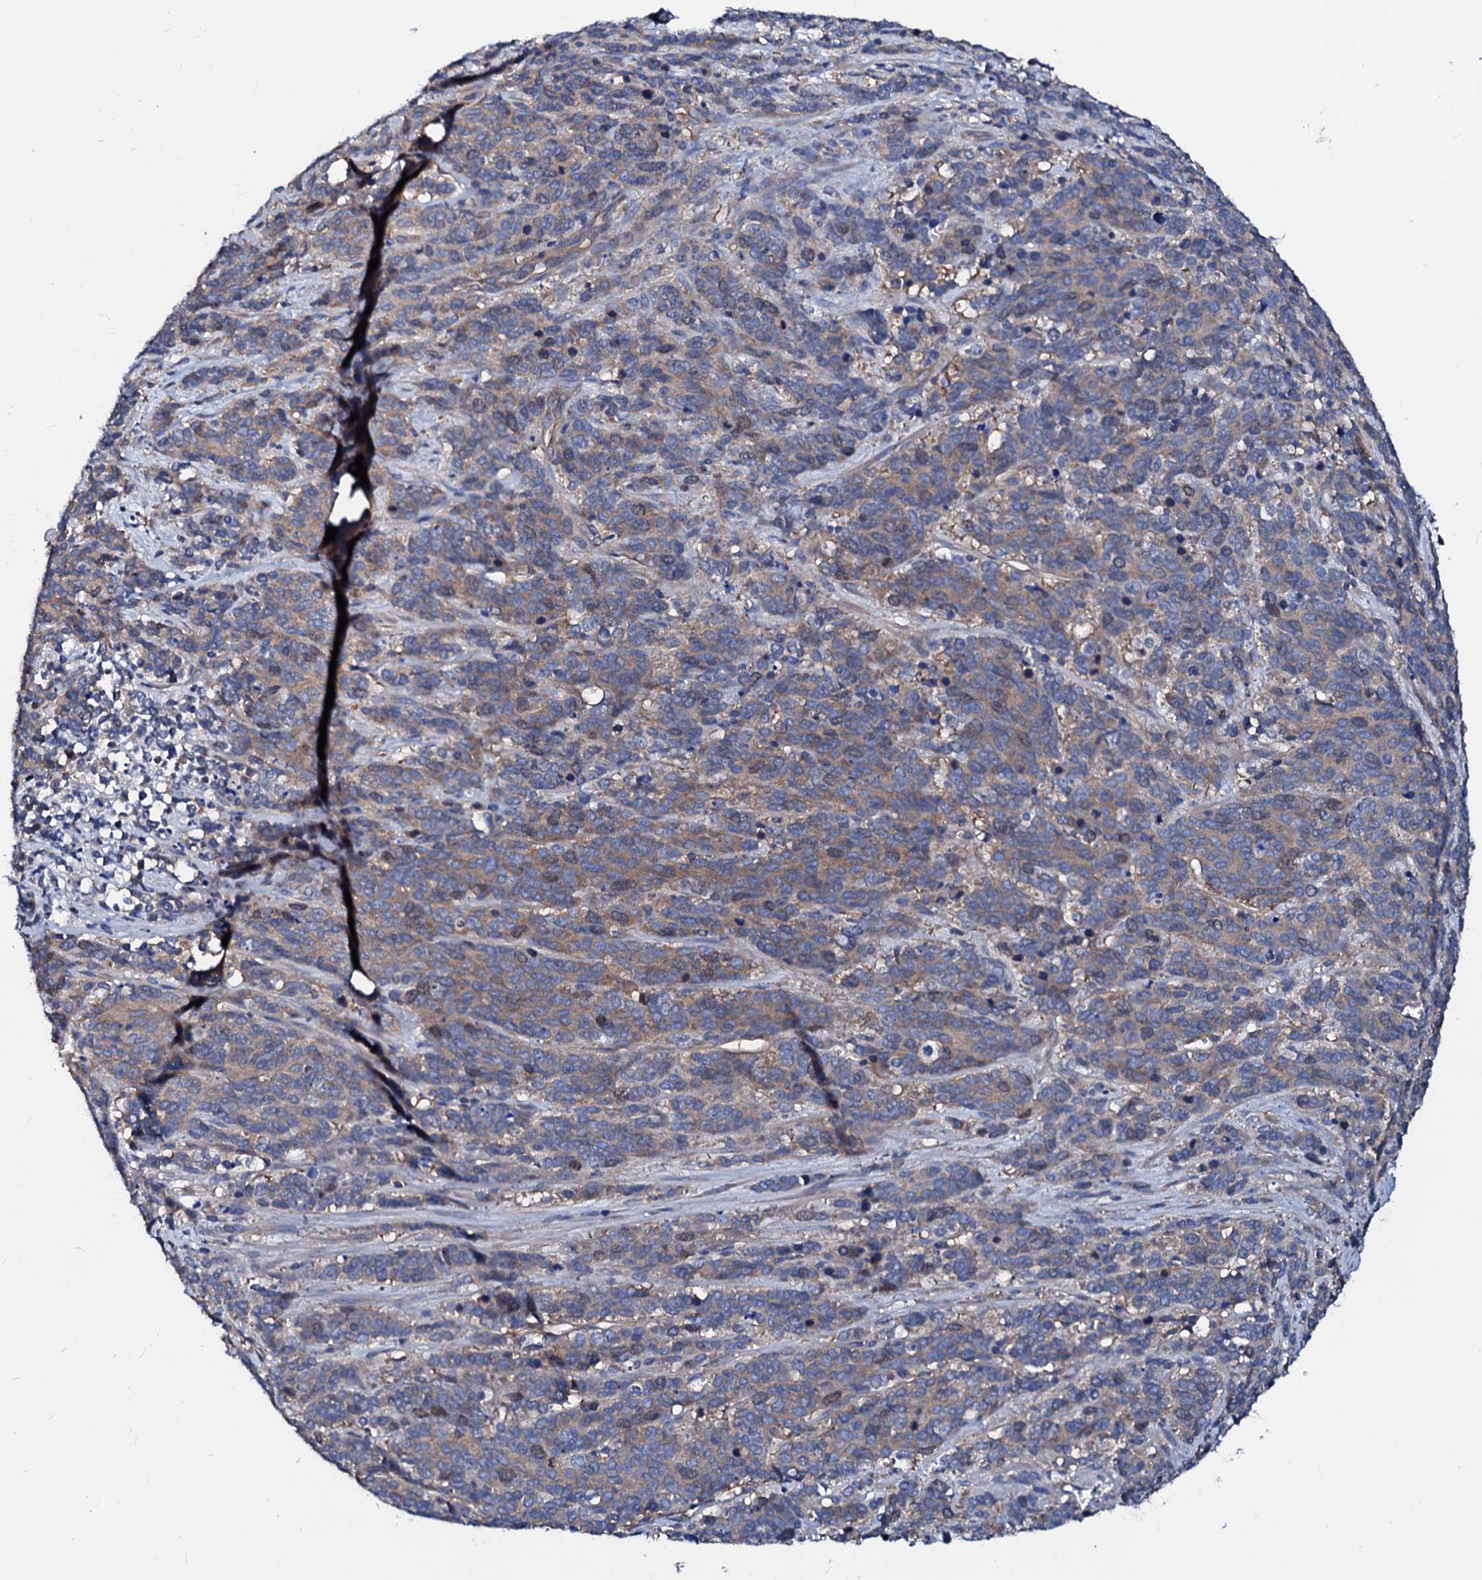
{"staining": {"intensity": "weak", "quantity": ">75%", "location": "cytoplasmic/membranous"}, "tissue": "cervical cancer", "cell_type": "Tumor cells", "image_type": "cancer", "snomed": [{"axis": "morphology", "description": "Squamous cell carcinoma, NOS"}, {"axis": "topography", "description": "Cervix"}], "caption": "DAB (3,3'-diaminobenzidine) immunohistochemical staining of cervical cancer (squamous cell carcinoma) displays weak cytoplasmic/membranous protein positivity in about >75% of tumor cells.", "gene": "CSKMT", "patient": {"sex": "female", "age": 60}}